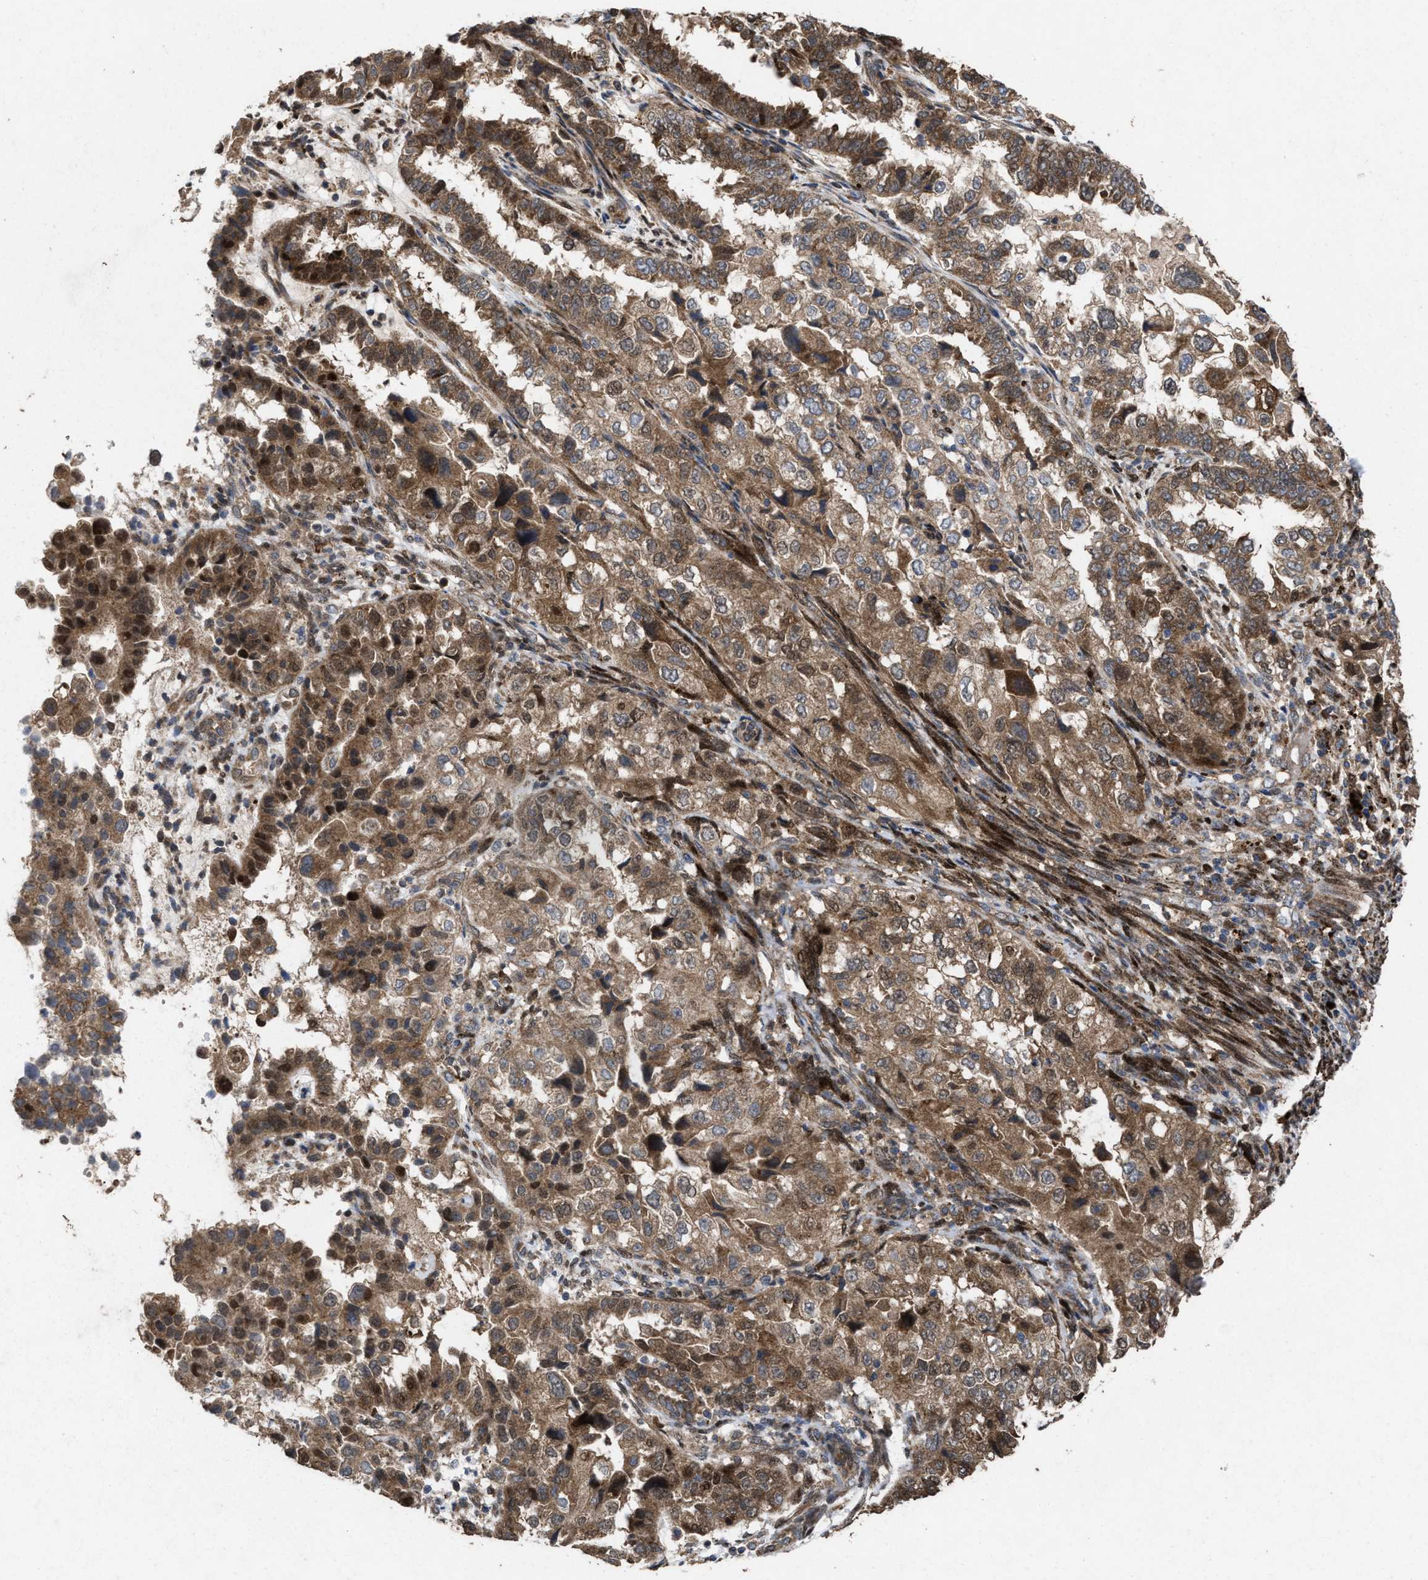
{"staining": {"intensity": "moderate", "quantity": ">75%", "location": "cytoplasmic/membranous"}, "tissue": "endometrial cancer", "cell_type": "Tumor cells", "image_type": "cancer", "snomed": [{"axis": "morphology", "description": "Adenocarcinoma, NOS"}, {"axis": "topography", "description": "Endometrium"}], "caption": "This is a histology image of immunohistochemistry staining of endometrial cancer, which shows moderate staining in the cytoplasmic/membranous of tumor cells.", "gene": "MSI2", "patient": {"sex": "female", "age": 85}}